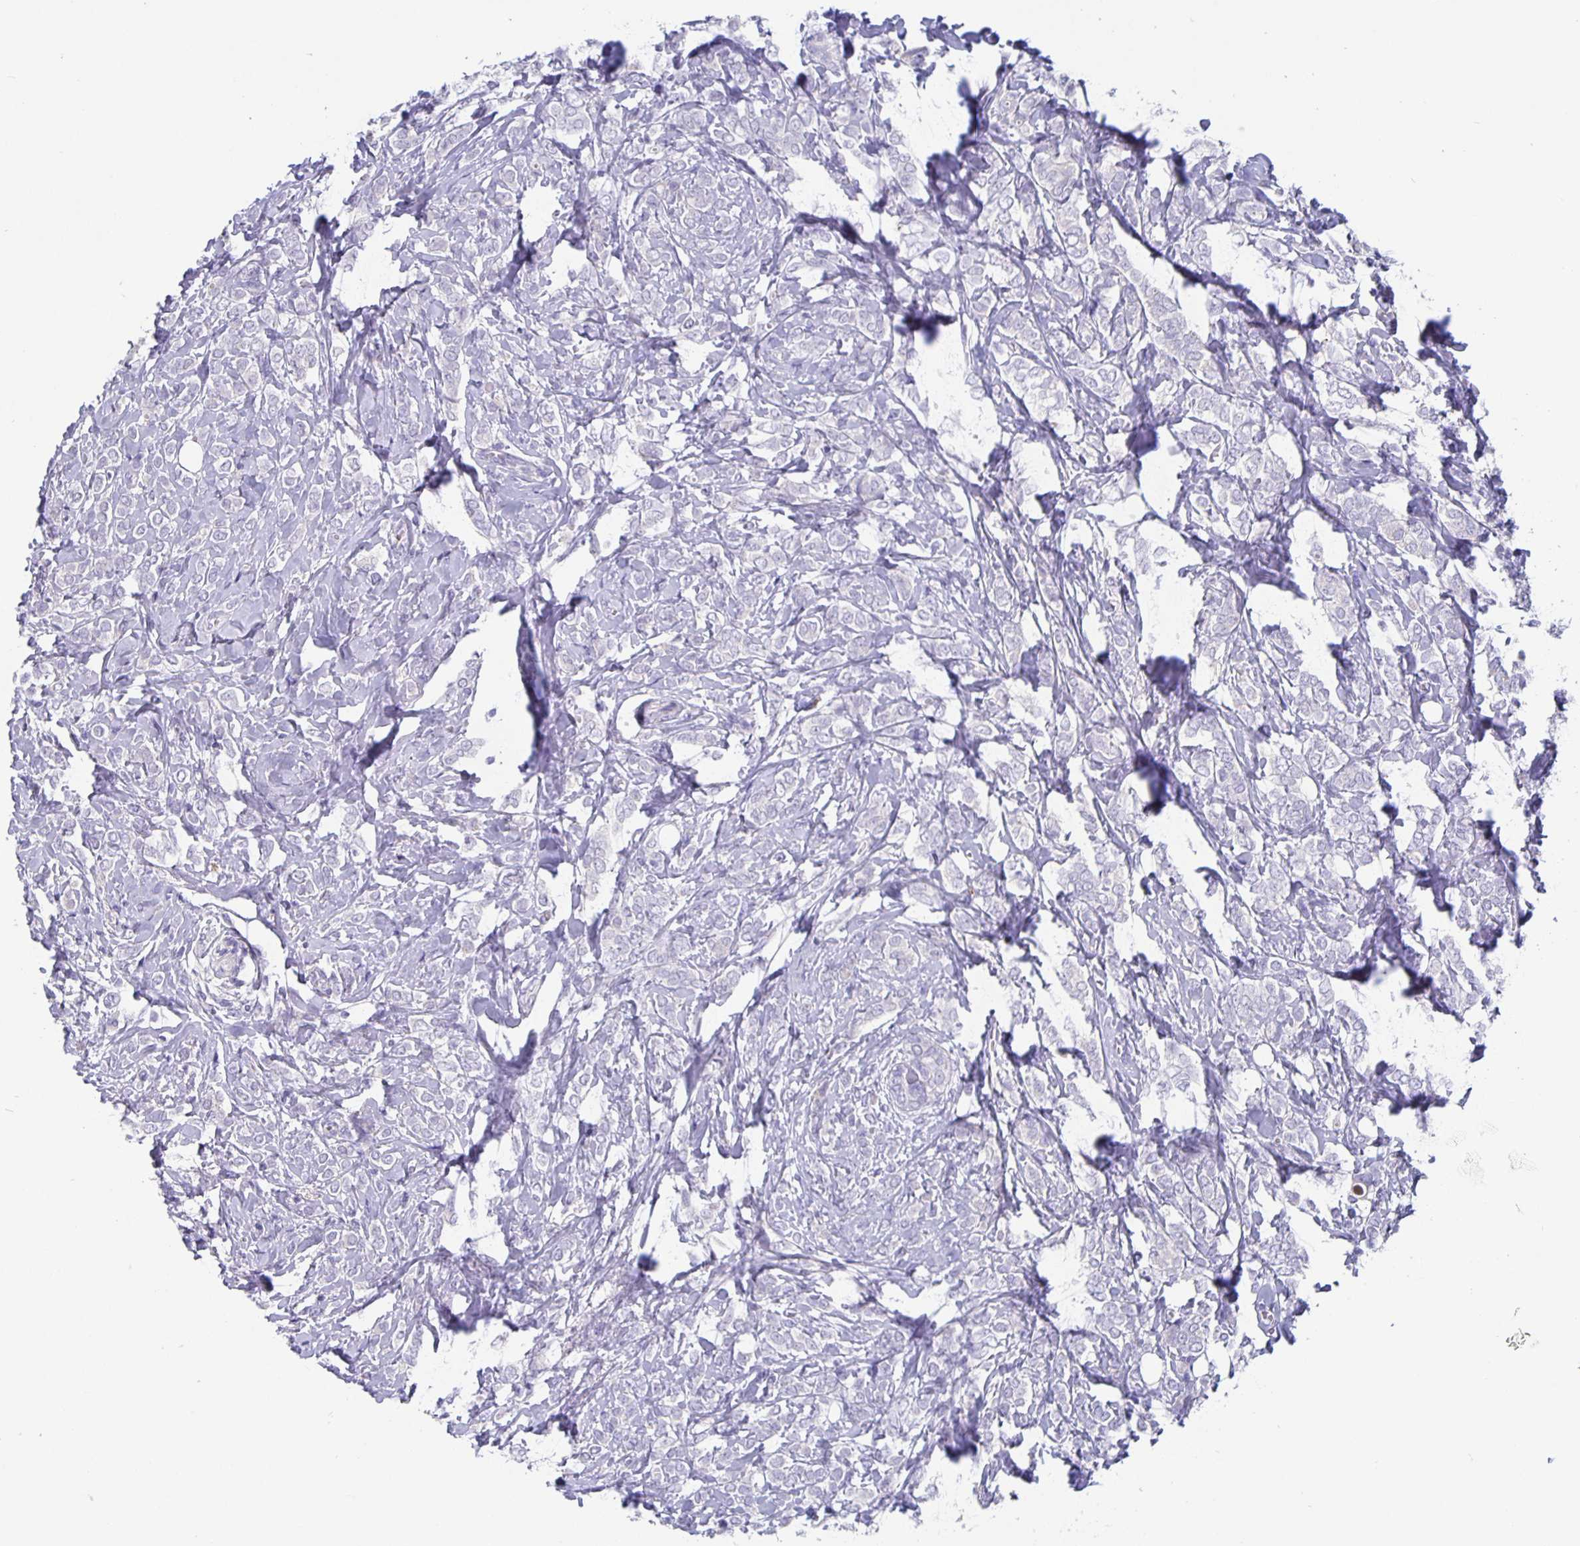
{"staining": {"intensity": "negative", "quantity": "none", "location": "none"}, "tissue": "breast cancer", "cell_type": "Tumor cells", "image_type": "cancer", "snomed": [{"axis": "morphology", "description": "Lobular carcinoma"}, {"axis": "topography", "description": "Breast"}], "caption": "Immunohistochemistry photomicrograph of neoplastic tissue: breast cancer stained with DAB (3,3'-diaminobenzidine) exhibits no significant protein staining in tumor cells. The staining is performed using DAB brown chromogen with nuclei counter-stained in using hematoxylin.", "gene": "GDF15", "patient": {"sex": "female", "age": 49}}